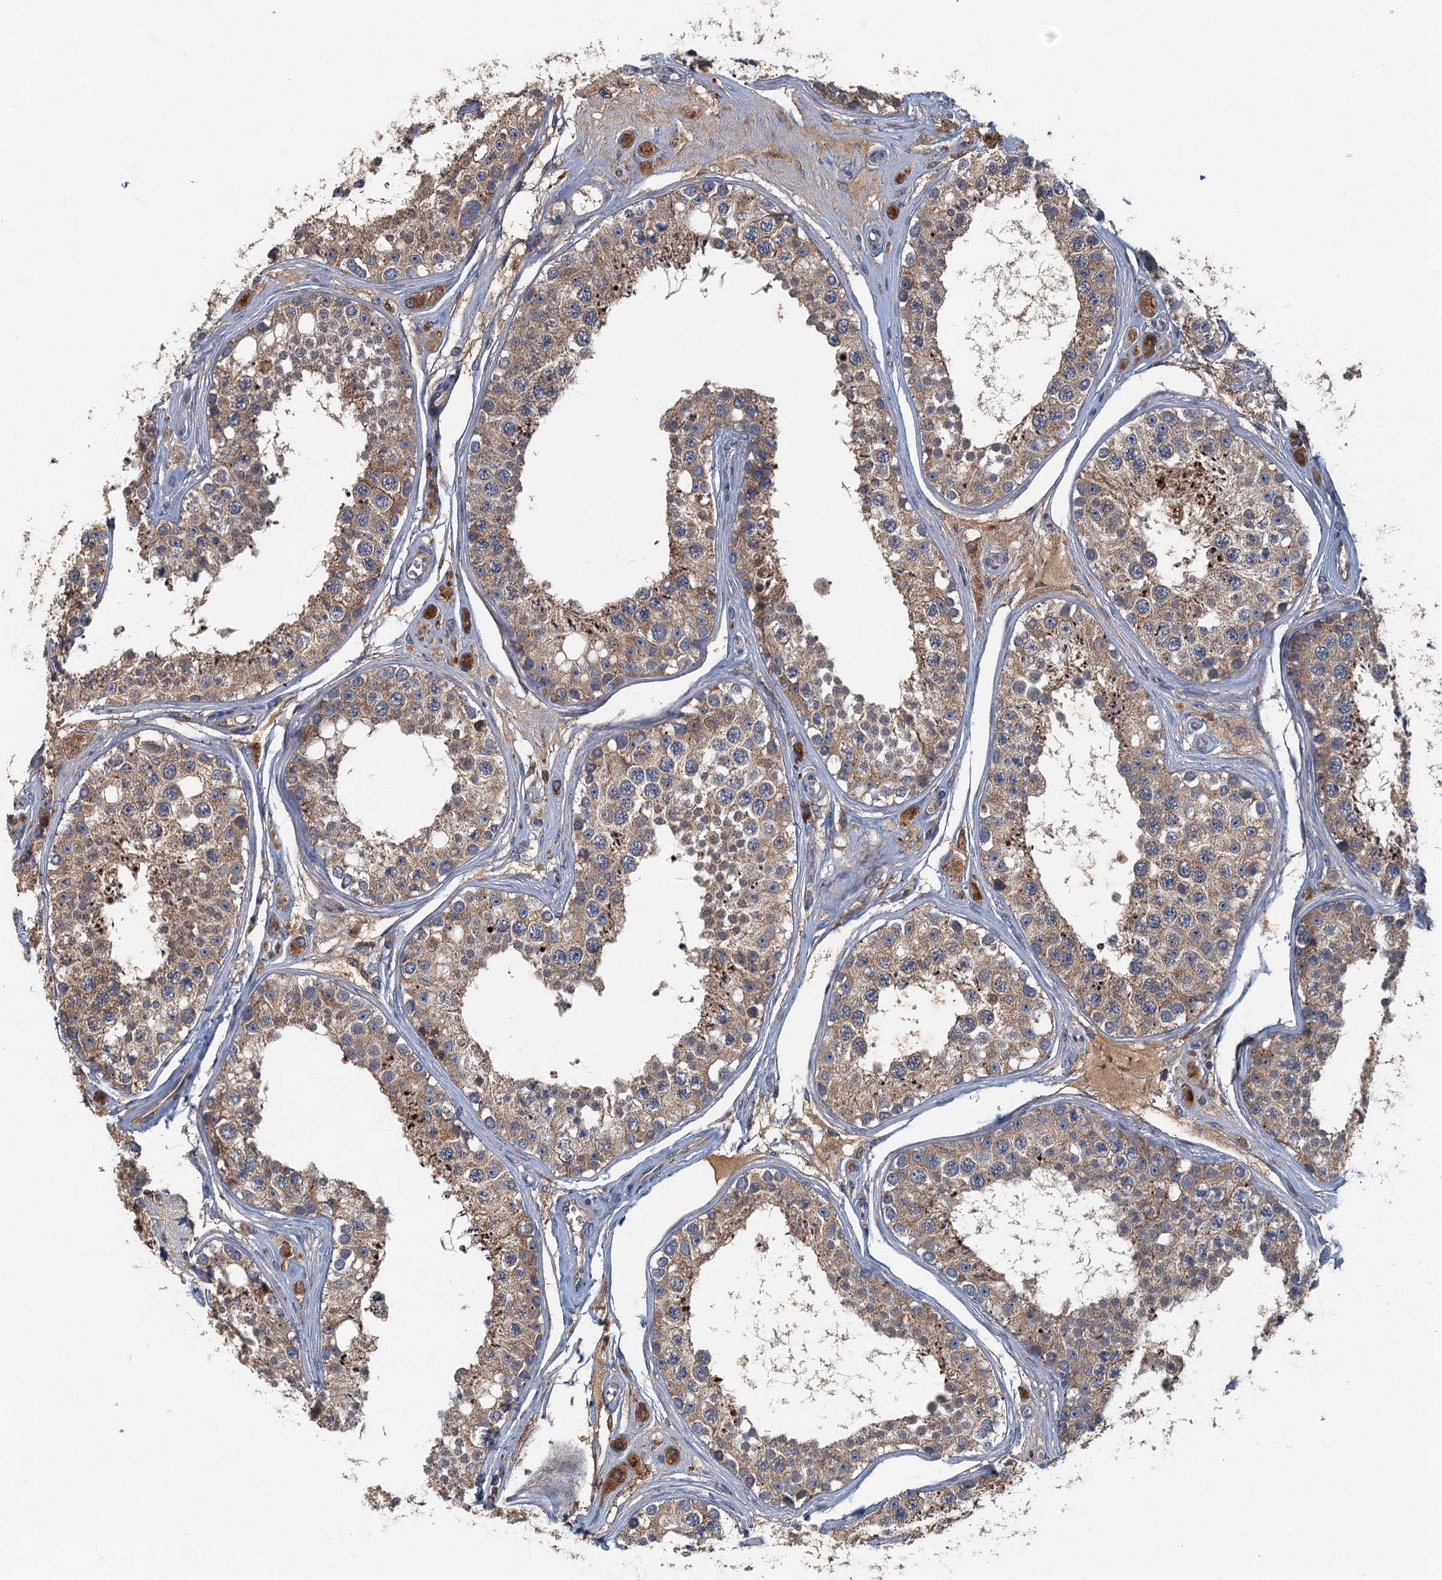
{"staining": {"intensity": "moderate", "quantity": ">75%", "location": "cytoplasmic/membranous"}, "tissue": "testis", "cell_type": "Cells in seminiferous ducts", "image_type": "normal", "snomed": [{"axis": "morphology", "description": "Normal tissue, NOS"}, {"axis": "topography", "description": "Testis"}], "caption": "This image demonstrates immunohistochemistry (IHC) staining of benign testis, with medium moderate cytoplasmic/membranous staining in about >75% of cells in seminiferous ducts.", "gene": "SPDYC", "patient": {"sex": "male", "age": 25}}